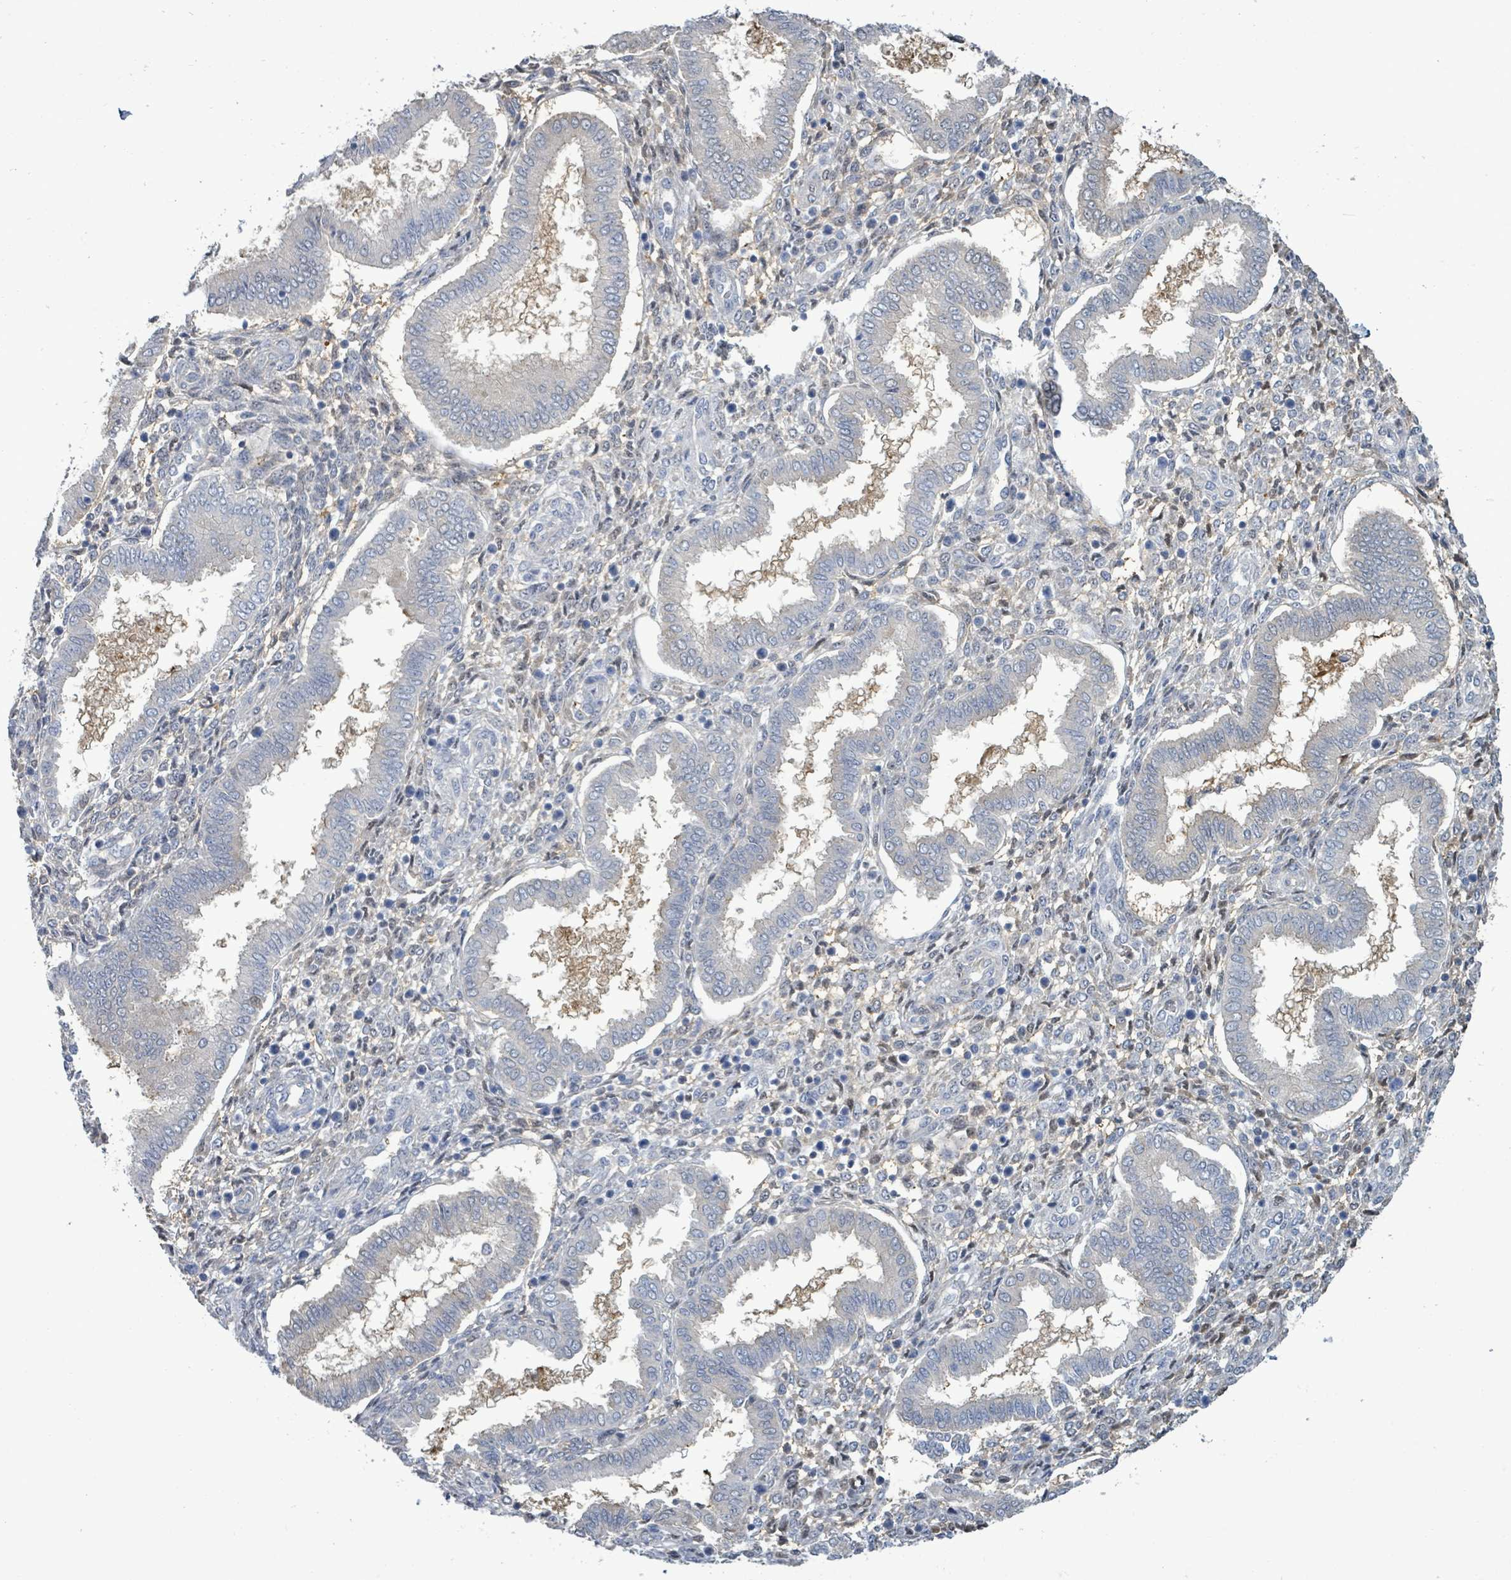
{"staining": {"intensity": "negative", "quantity": "none", "location": "none"}, "tissue": "endometrium", "cell_type": "Cells in endometrial stroma", "image_type": "normal", "snomed": [{"axis": "morphology", "description": "Normal tissue, NOS"}, {"axis": "topography", "description": "Endometrium"}], "caption": "IHC of unremarkable human endometrium shows no positivity in cells in endometrial stroma.", "gene": "PGAM1", "patient": {"sex": "female", "age": 24}}